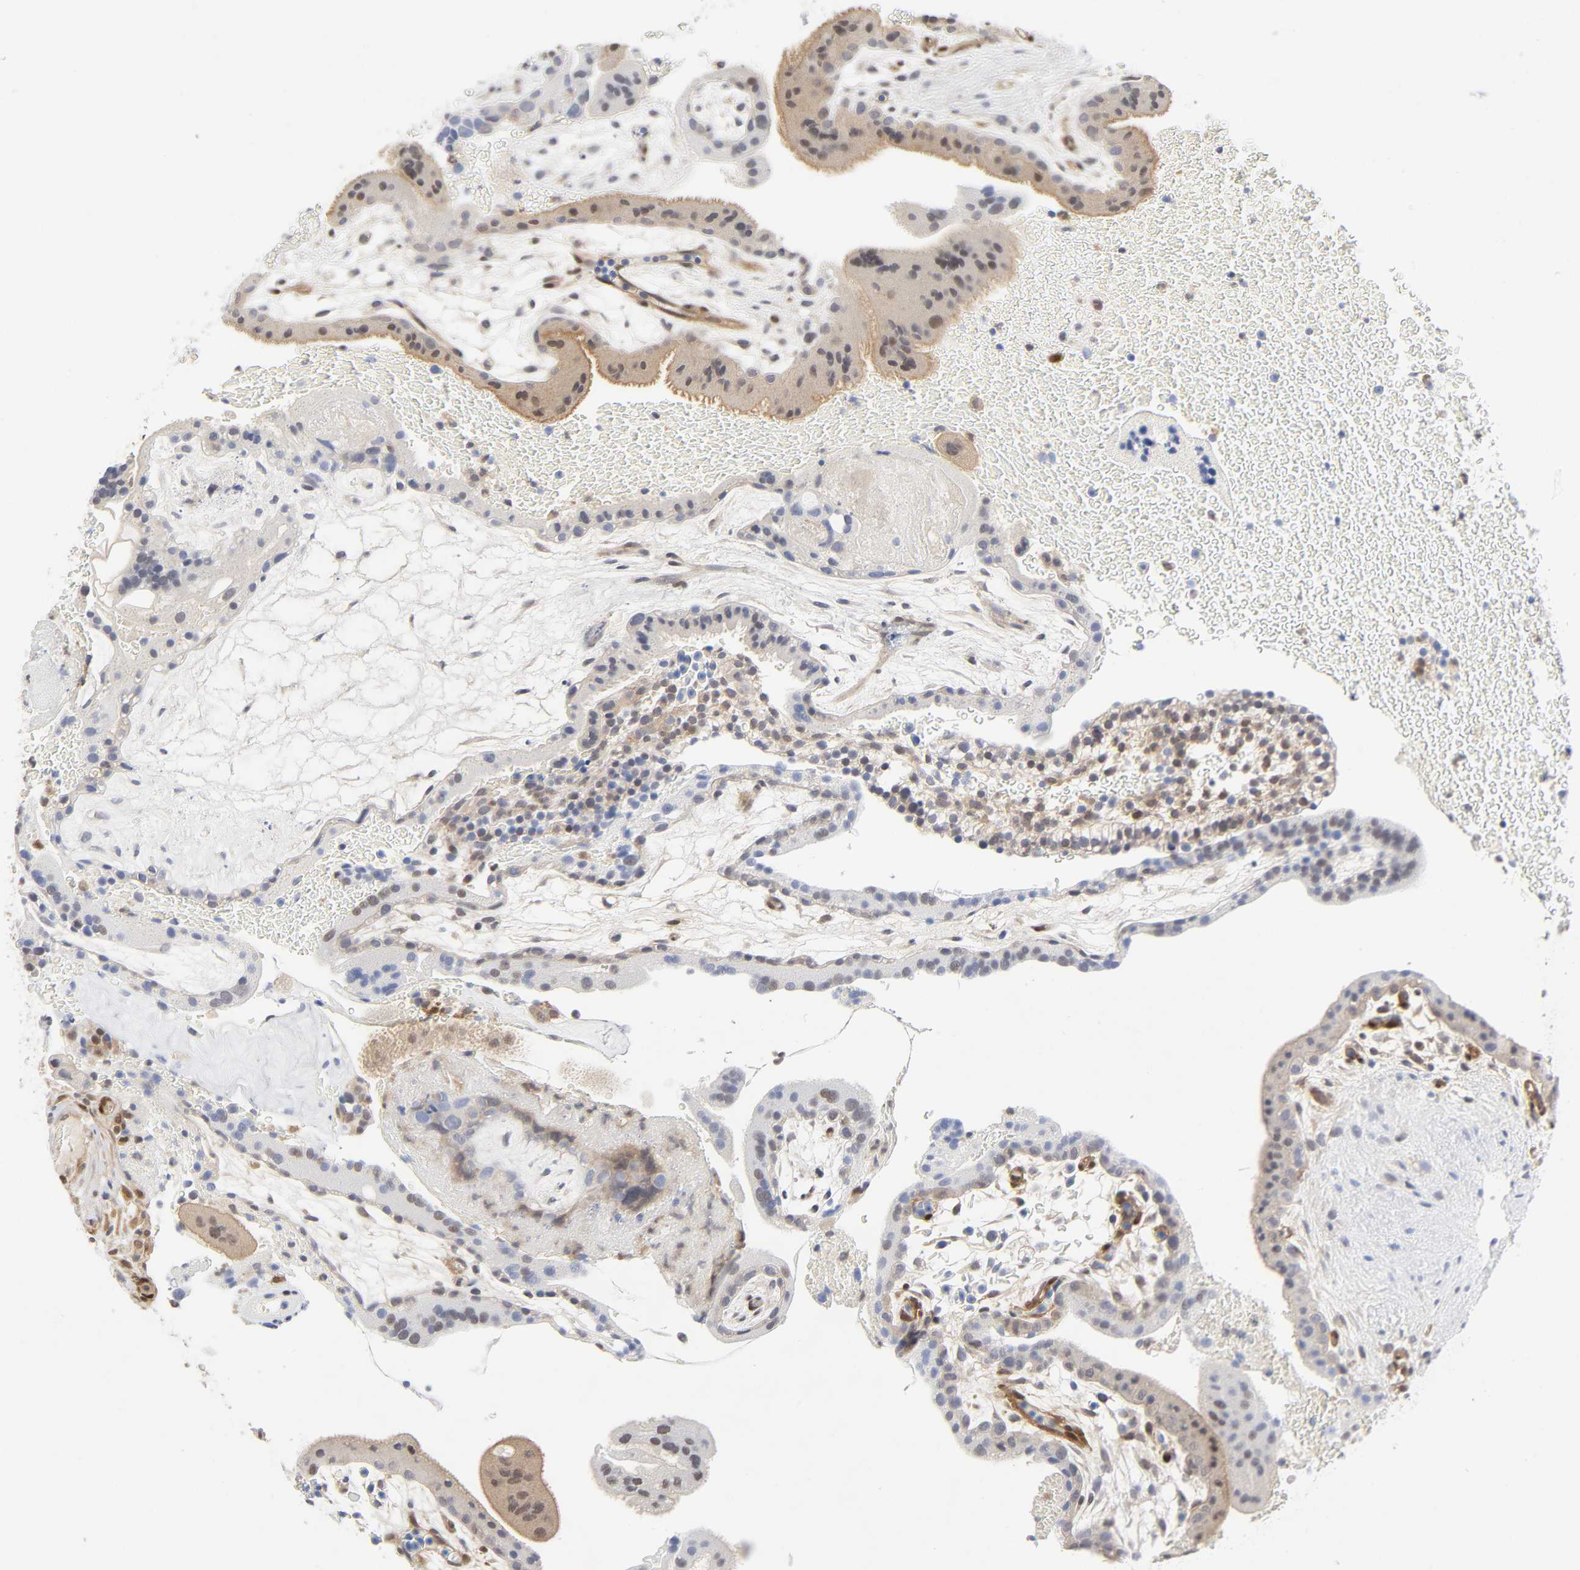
{"staining": {"intensity": "weak", "quantity": ">75%", "location": "cytoplasmic/membranous"}, "tissue": "placenta", "cell_type": "Trophoblastic cells", "image_type": "normal", "snomed": [{"axis": "morphology", "description": "Normal tissue, NOS"}, {"axis": "topography", "description": "Placenta"}], "caption": "Protein staining shows weak cytoplasmic/membranous expression in approximately >75% of trophoblastic cells in unremarkable placenta. (brown staining indicates protein expression, while blue staining denotes nuclei).", "gene": "PTEN", "patient": {"sex": "female", "age": 19}}